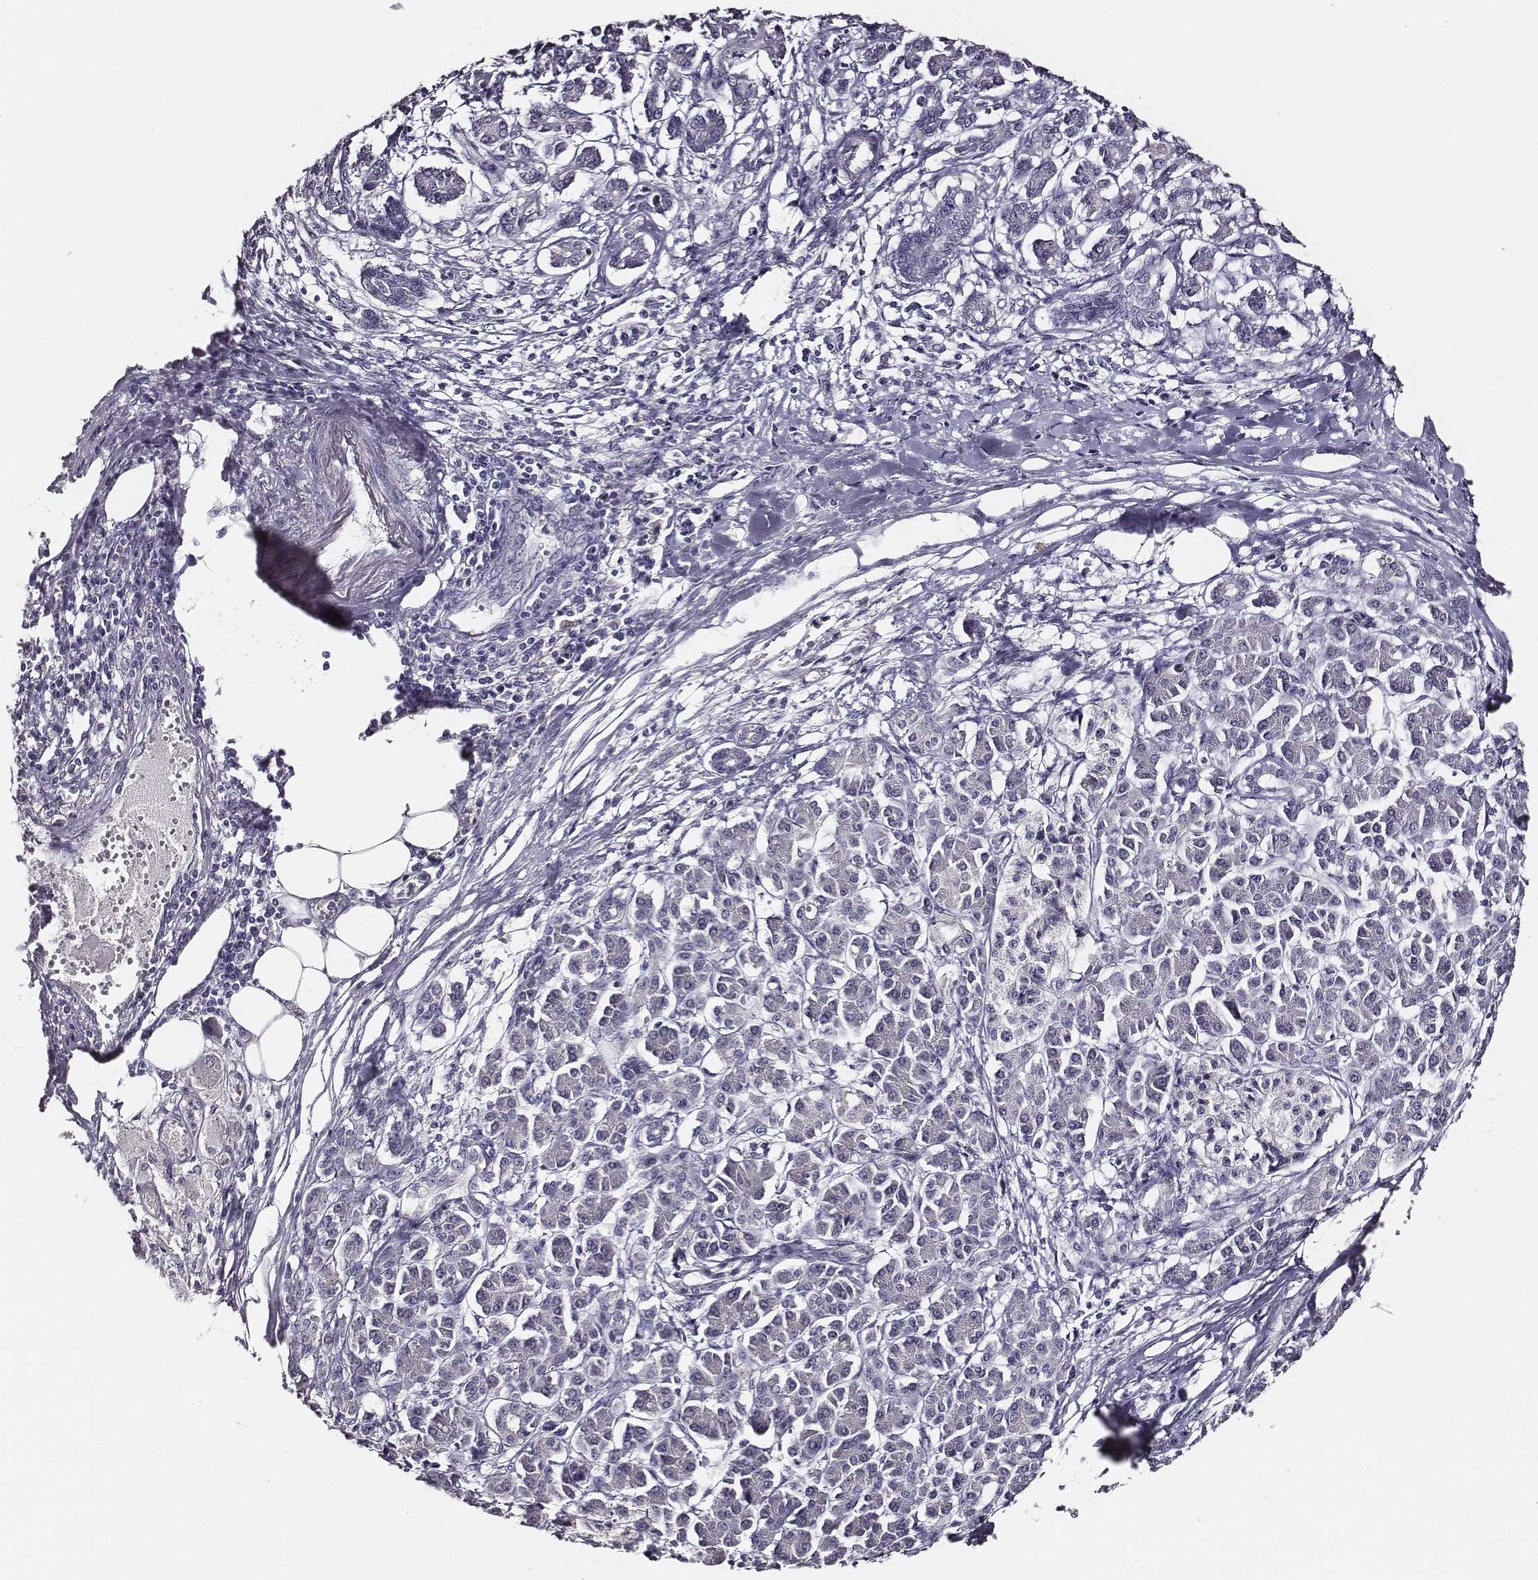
{"staining": {"intensity": "negative", "quantity": "none", "location": "none"}, "tissue": "pancreatic cancer", "cell_type": "Tumor cells", "image_type": "cancer", "snomed": [{"axis": "morphology", "description": "Adenocarcinoma, NOS"}, {"axis": "topography", "description": "Pancreas"}], "caption": "Histopathology image shows no significant protein expression in tumor cells of pancreatic adenocarcinoma.", "gene": "AADAT", "patient": {"sex": "female", "age": 68}}